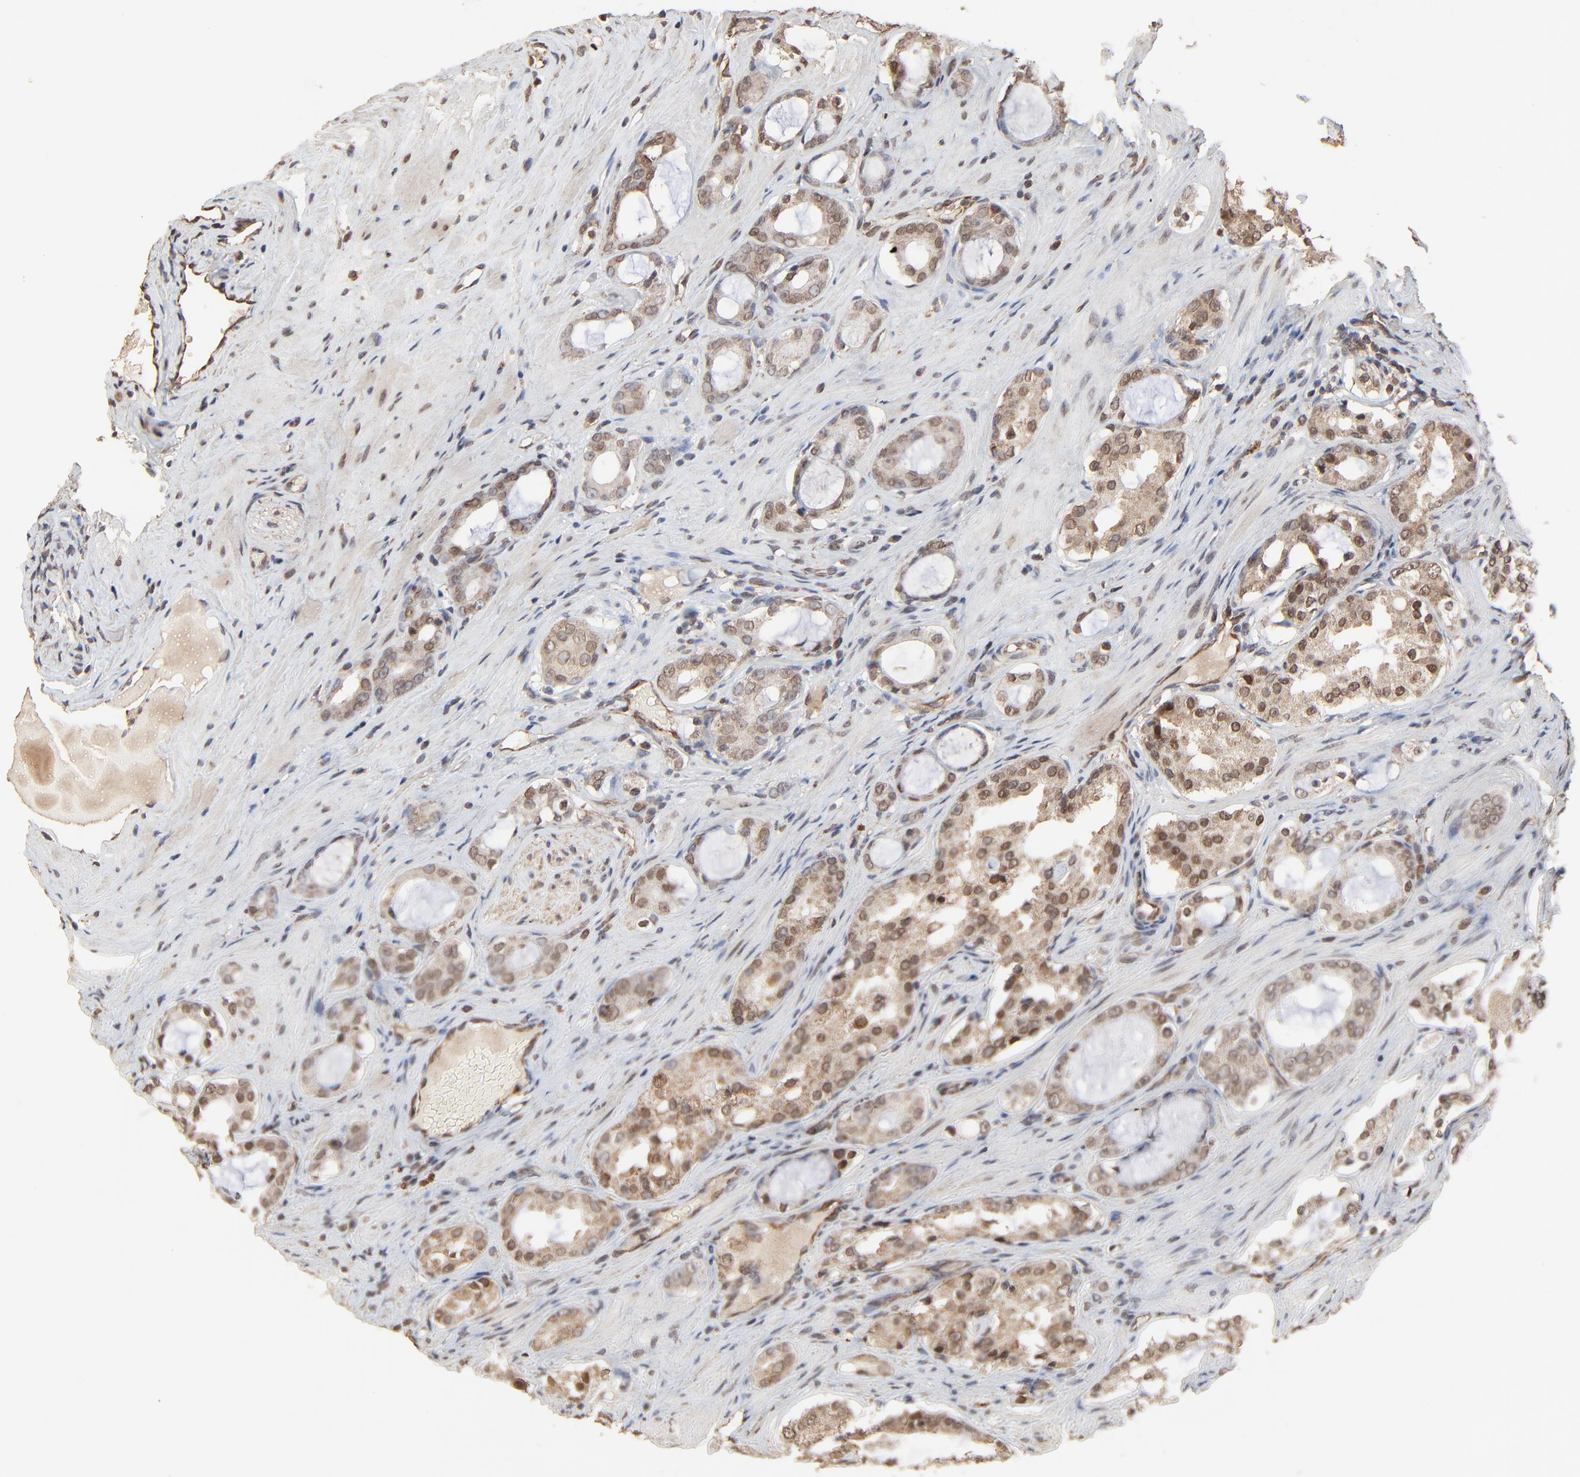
{"staining": {"intensity": "moderate", "quantity": ">75%", "location": "cytoplasmic/membranous,nuclear"}, "tissue": "prostate cancer", "cell_type": "Tumor cells", "image_type": "cancer", "snomed": [{"axis": "morphology", "description": "Adenocarcinoma, Medium grade"}, {"axis": "topography", "description": "Prostate"}], "caption": "Immunohistochemistry (IHC) histopathology image of neoplastic tissue: human prostate cancer (adenocarcinoma (medium-grade)) stained using immunohistochemistry (IHC) shows medium levels of moderate protein expression localized specifically in the cytoplasmic/membranous and nuclear of tumor cells, appearing as a cytoplasmic/membranous and nuclear brown color.", "gene": "FAM227A", "patient": {"sex": "male", "age": 73}}